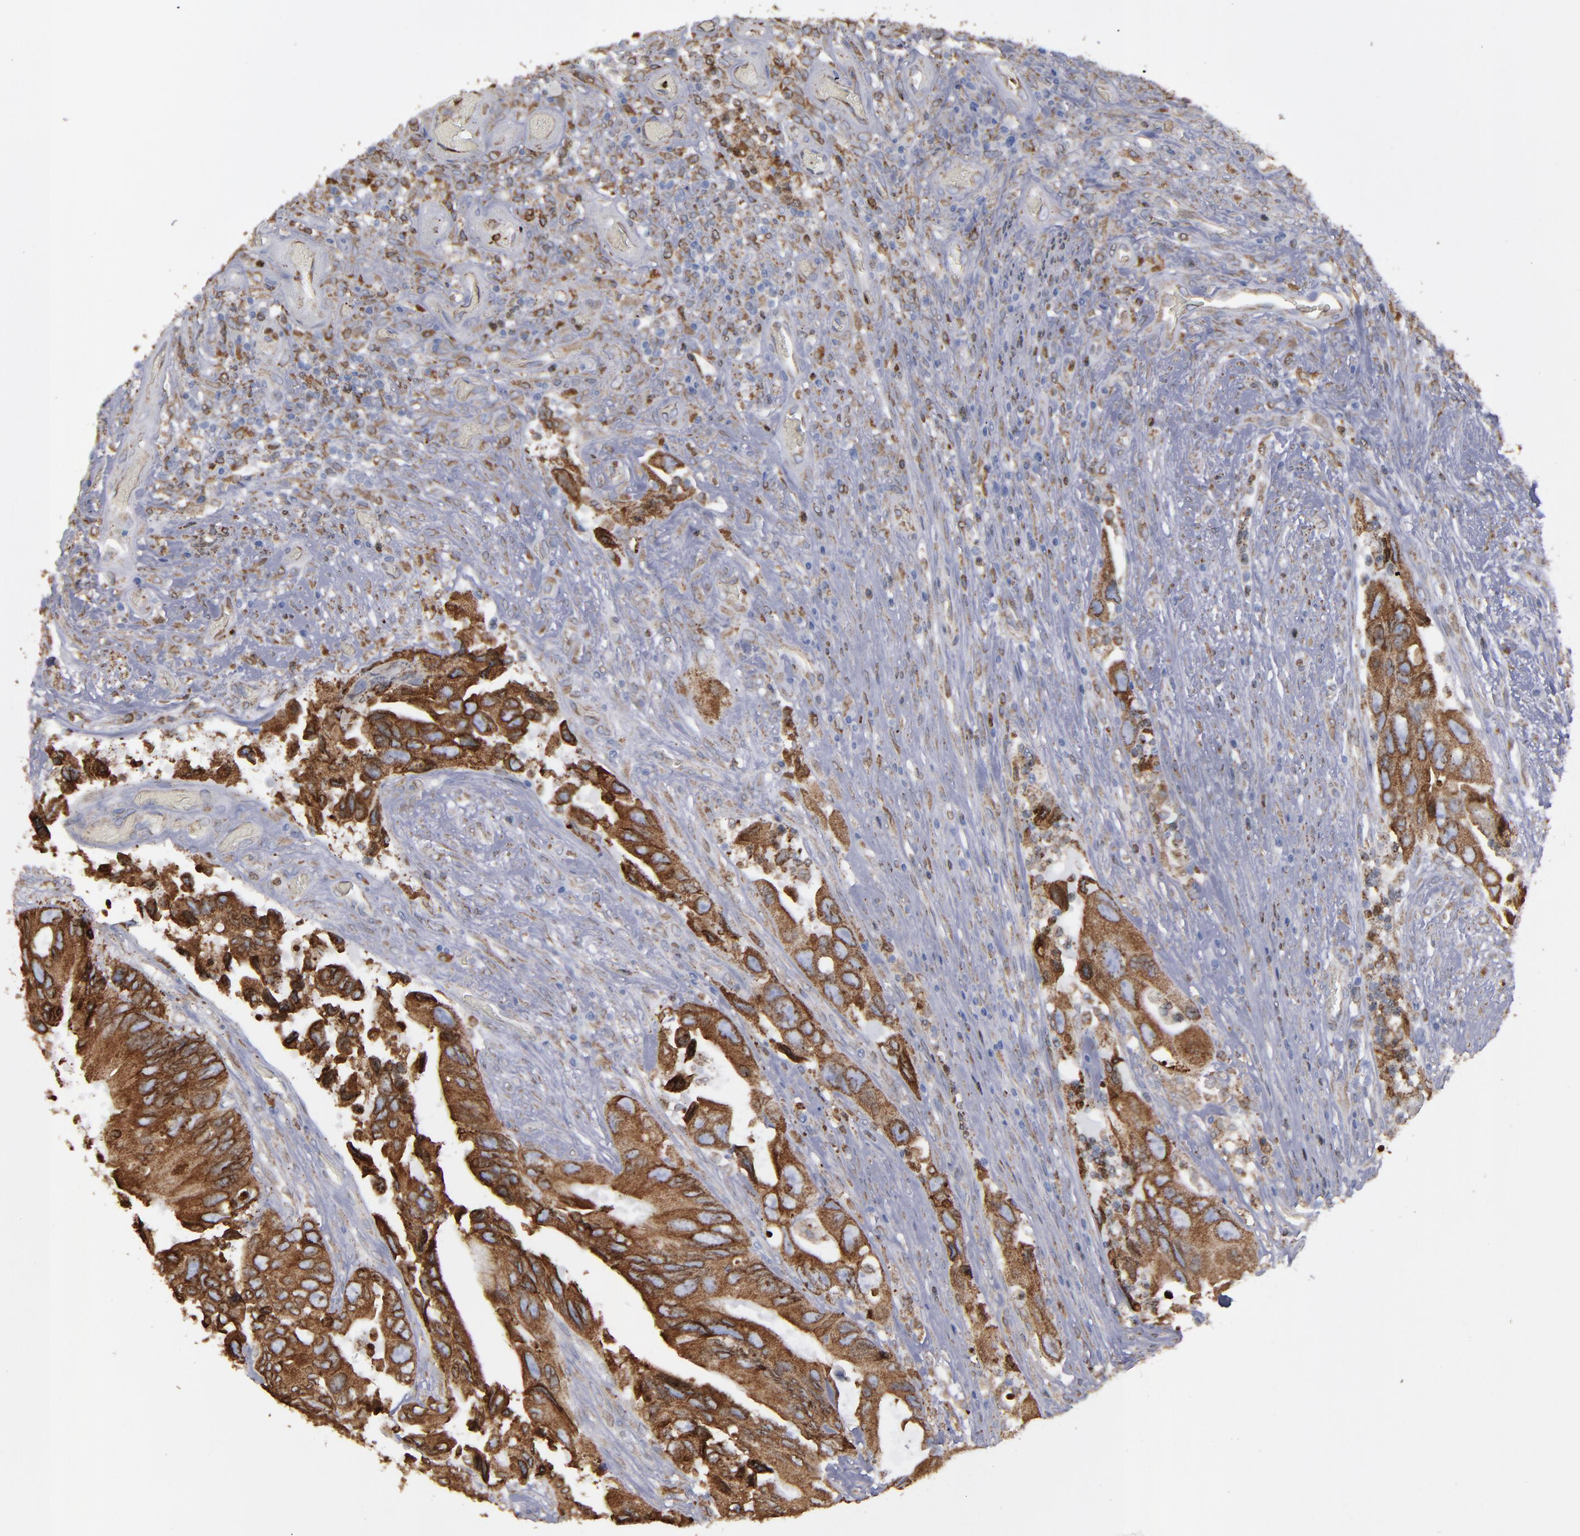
{"staining": {"intensity": "strong", "quantity": ">75%", "location": "cytoplasmic/membranous"}, "tissue": "colorectal cancer", "cell_type": "Tumor cells", "image_type": "cancer", "snomed": [{"axis": "morphology", "description": "Adenocarcinoma, NOS"}, {"axis": "topography", "description": "Rectum"}], "caption": "Colorectal adenocarcinoma stained with DAB IHC displays high levels of strong cytoplasmic/membranous positivity in approximately >75% of tumor cells. (Brightfield microscopy of DAB IHC at high magnification).", "gene": "ERLIN2", "patient": {"sex": "male", "age": 70}}